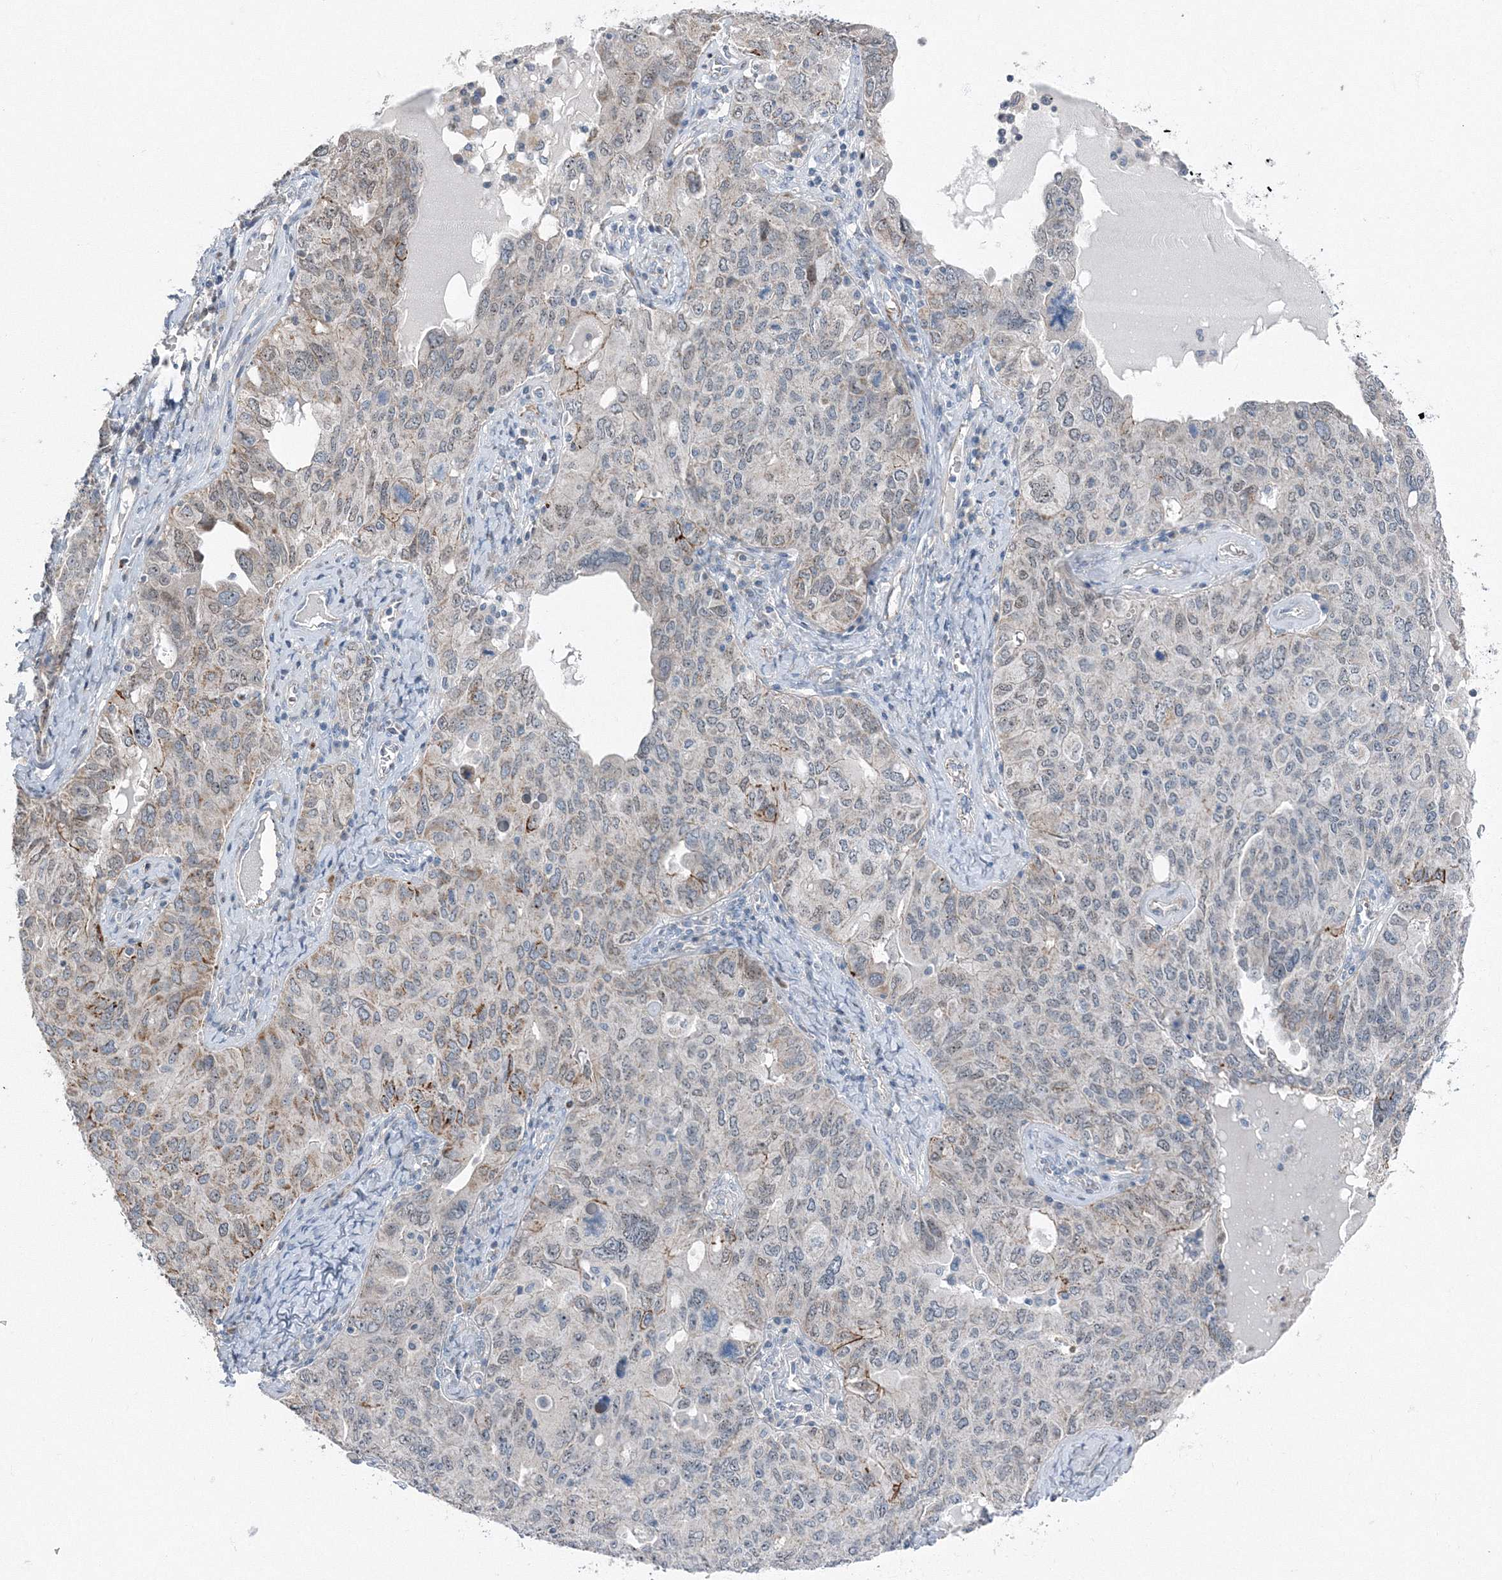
{"staining": {"intensity": "moderate", "quantity": "<25%", "location": "cytoplasmic/membranous"}, "tissue": "ovarian cancer", "cell_type": "Tumor cells", "image_type": "cancer", "snomed": [{"axis": "morphology", "description": "Carcinoma, endometroid"}, {"axis": "topography", "description": "Ovary"}], "caption": "IHC photomicrograph of neoplastic tissue: ovarian cancer (endometroid carcinoma) stained using IHC shows low levels of moderate protein expression localized specifically in the cytoplasmic/membranous of tumor cells, appearing as a cytoplasmic/membranous brown color.", "gene": "AASDH", "patient": {"sex": "female", "age": 62}}